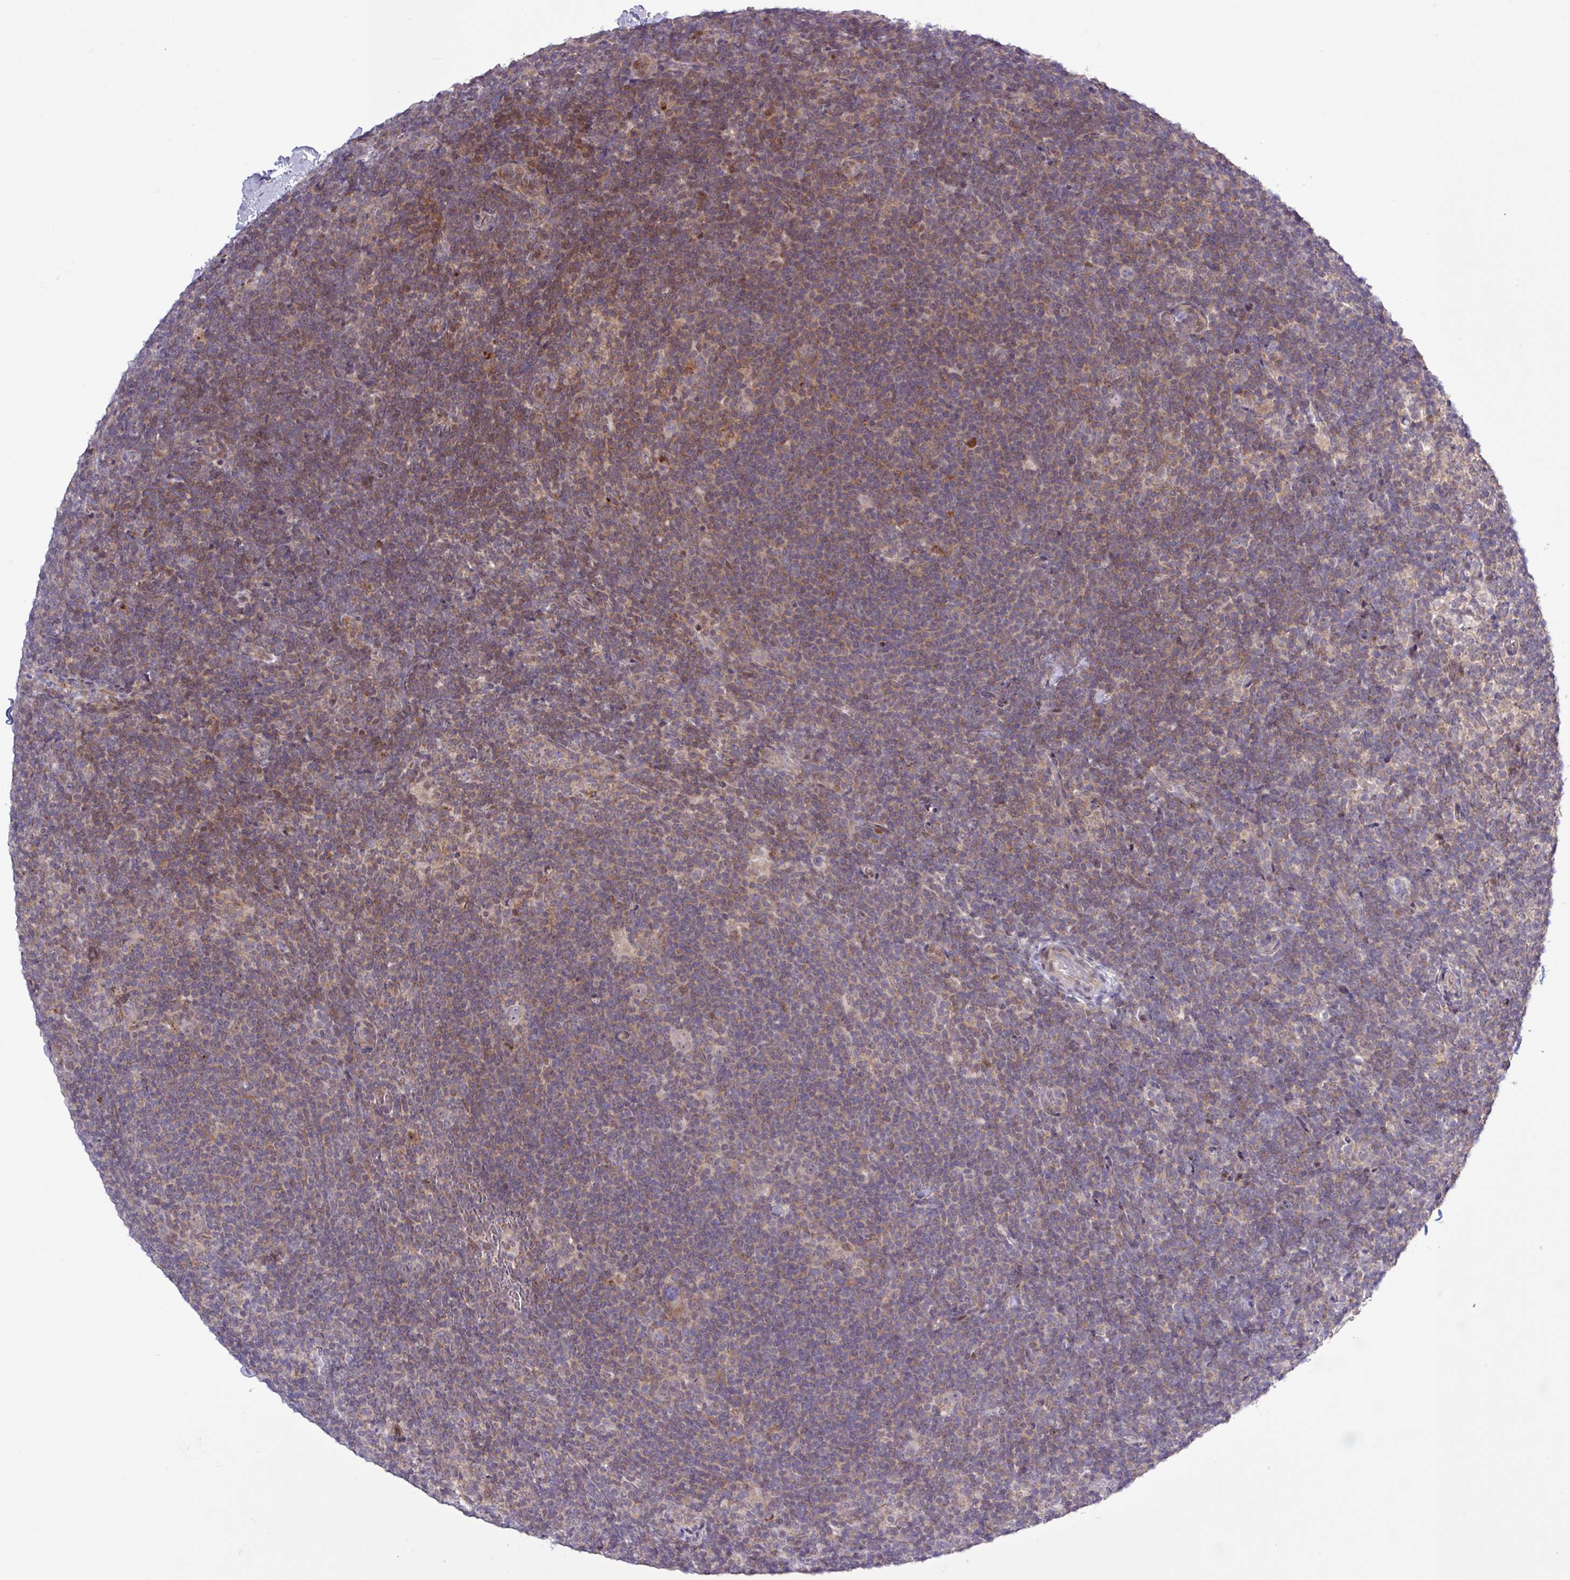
{"staining": {"intensity": "weak", "quantity": "<25%", "location": "nuclear"}, "tissue": "lymphoma", "cell_type": "Tumor cells", "image_type": "cancer", "snomed": [{"axis": "morphology", "description": "Hodgkin's disease, NOS"}, {"axis": "topography", "description": "Lymph node"}], "caption": "High power microscopy image of an immunohistochemistry photomicrograph of lymphoma, revealing no significant expression in tumor cells.", "gene": "RTL3", "patient": {"sex": "female", "age": 57}}